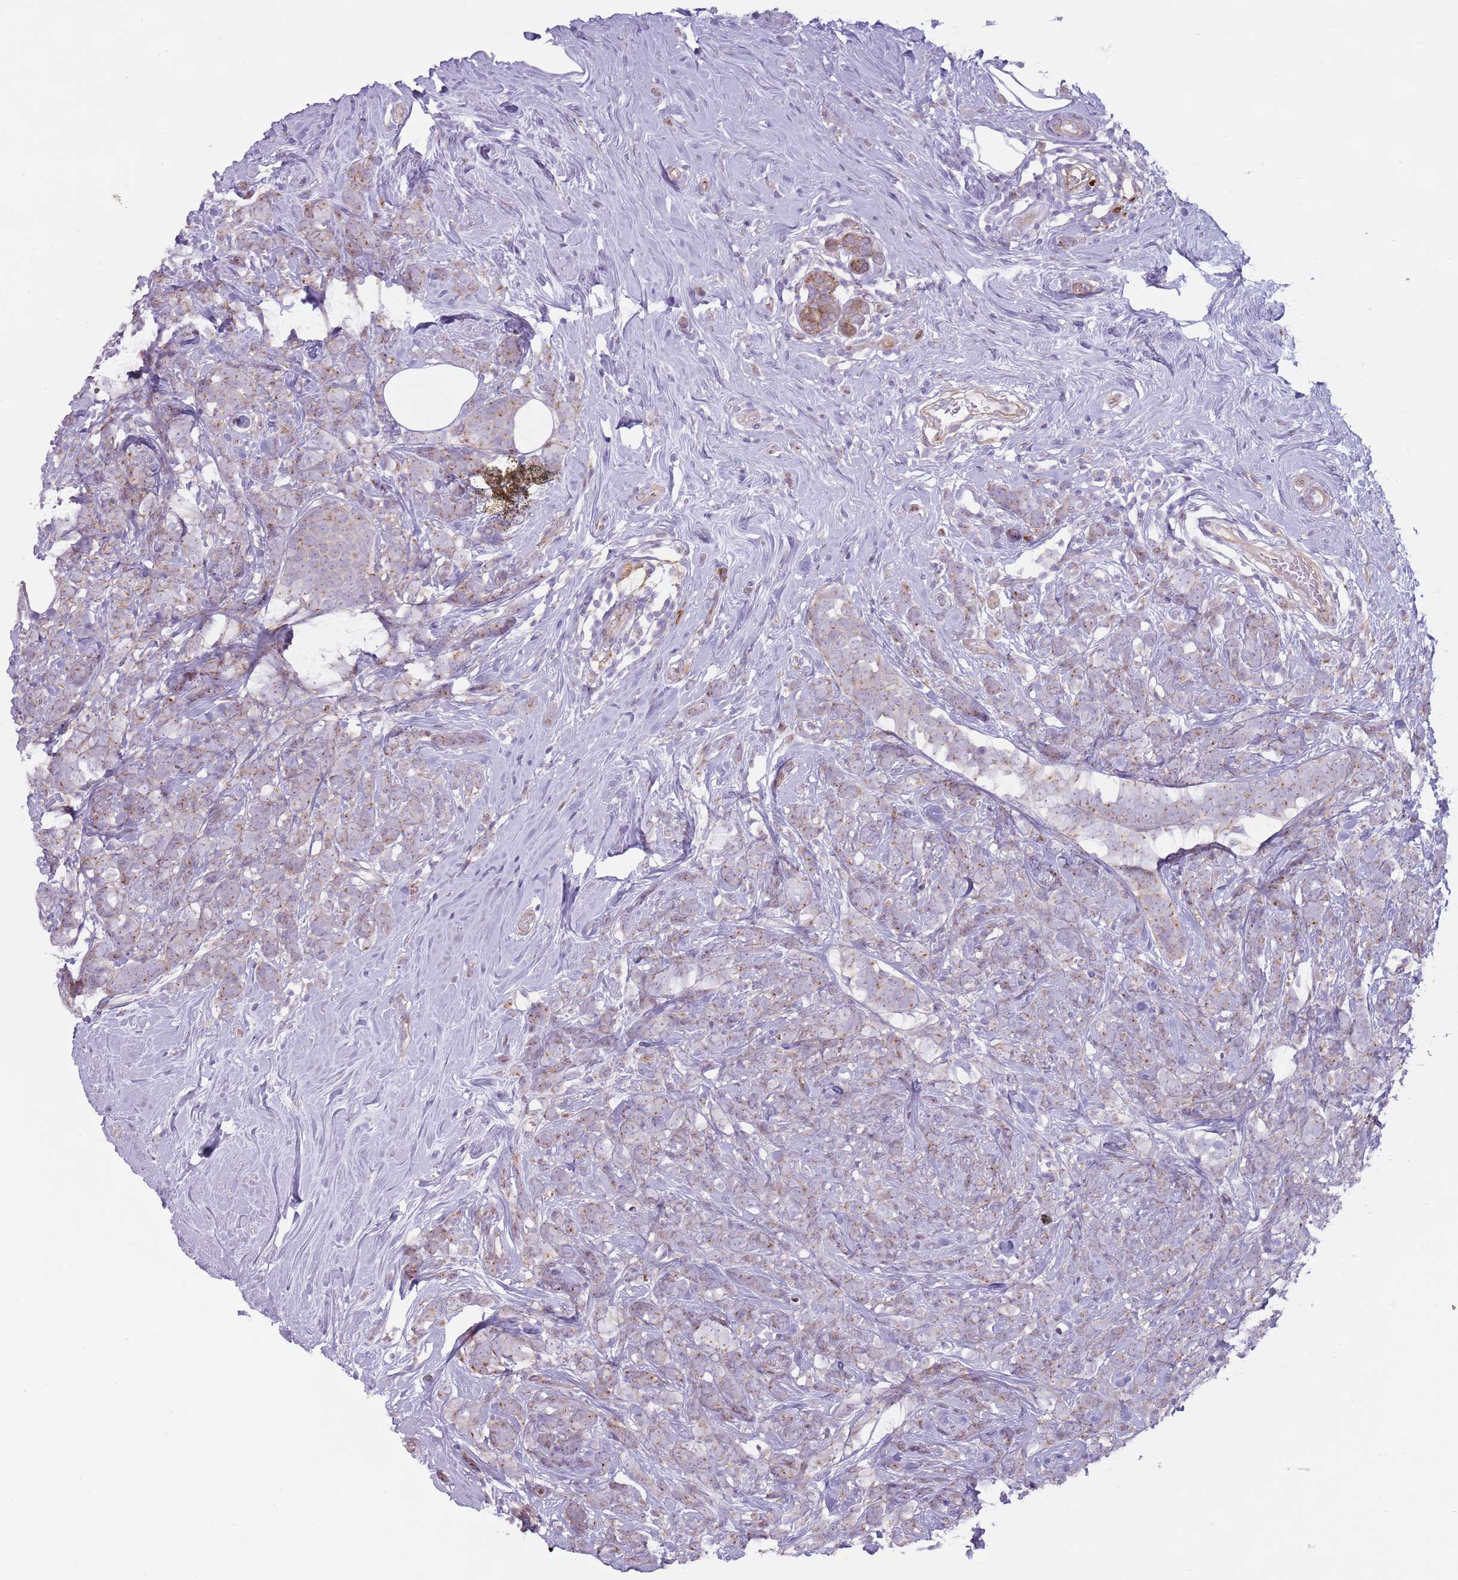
{"staining": {"intensity": "weak", "quantity": "<25%", "location": "cytoplasmic/membranous"}, "tissue": "breast cancer", "cell_type": "Tumor cells", "image_type": "cancer", "snomed": [{"axis": "morphology", "description": "Lobular carcinoma"}, {"axis": "topography", "description": "Breast"}], "caption": "The micrograph shows no staining of tumor cells in breast lobular carcinoma.", "gene": "CCDC150", "patient": {"sex": "female", "age": 58}}